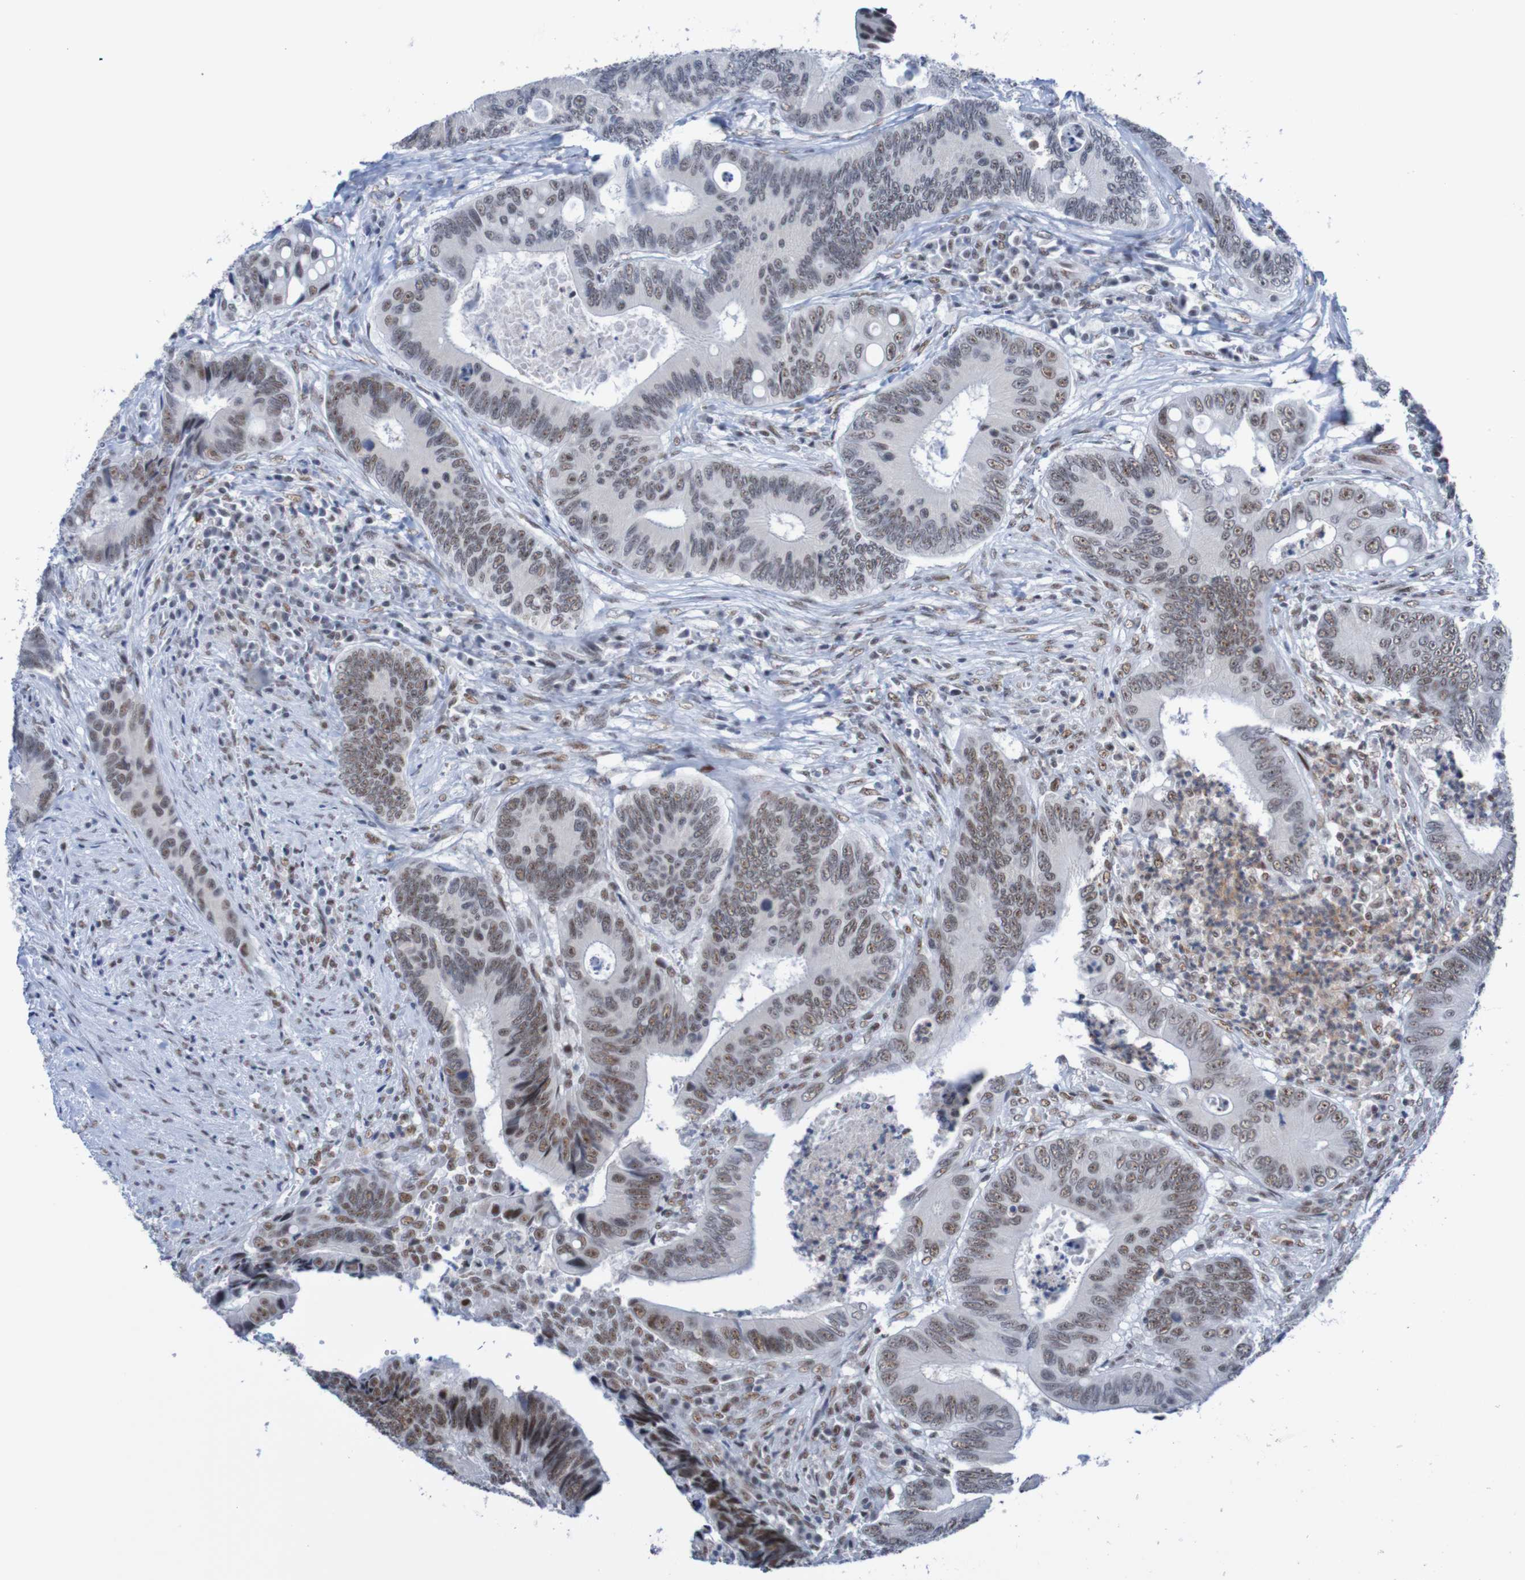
{"staining": {"intensity": "moderate", "quantity": ">75%", "location": "nuclear"}, "tissue": "colorectal cancer", "cell_type": "Tumor cells", "image_type": "cancer", "snomed": [{"axis": "morphology", "description": "Inflammation, NOS"}, {"axis": "morphology", "description": "Adenocarcinoma, NOS"}, {"axis": "topography", "description": "Colon"}], "caption": "Human adenocarcinoma (colorectal) stained for a protein (brown) displays moderate nuclear positive expression in about >75% of tumor cells.", "gene": "CDC5L", "patient": {"sex": "male", "age": 72}}